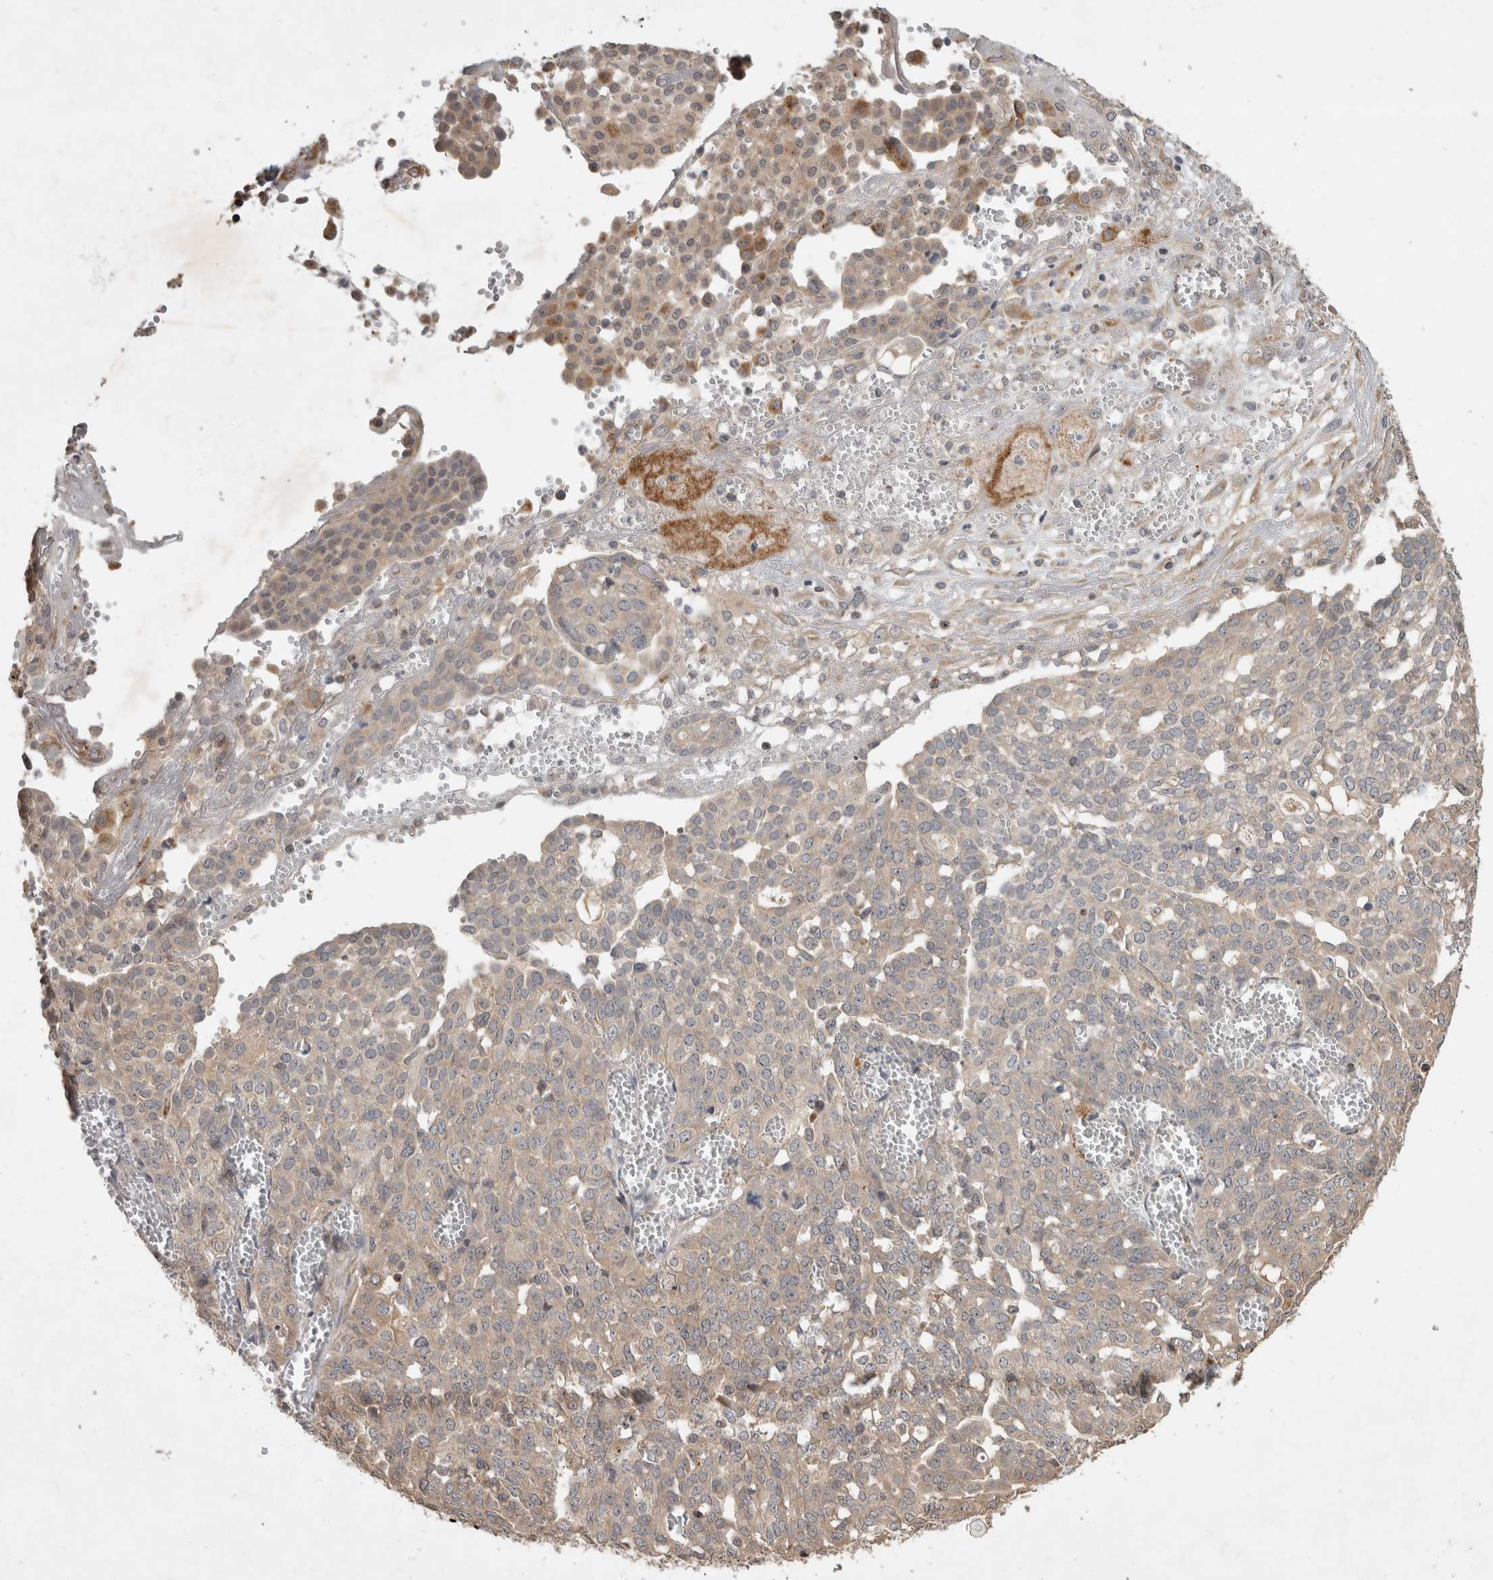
{"staining": {"intensity": "weak", "quantity": "25%-75%", "location": "cytoplasmic/membranous"}, "tissue": "ovarian cancer", "cell_type": "Tumor cells", "image_type": "cancer", "snomed": [{"axis": "morphology", "description": "Cystadenocarcinoma, serous, NOS"}, {"axis": "topography", "description": "Soft tissue"}, {"axis": "topography", "description": "Ovary"}], "caption": "An image of ovarian serous cystadenocarcinoma stained for a protein reveals weak cytoplasmic/membranous brown staining in tumor cells.", "gene": "SERAC1", "patient": {"sex": "female", "age": 57}}